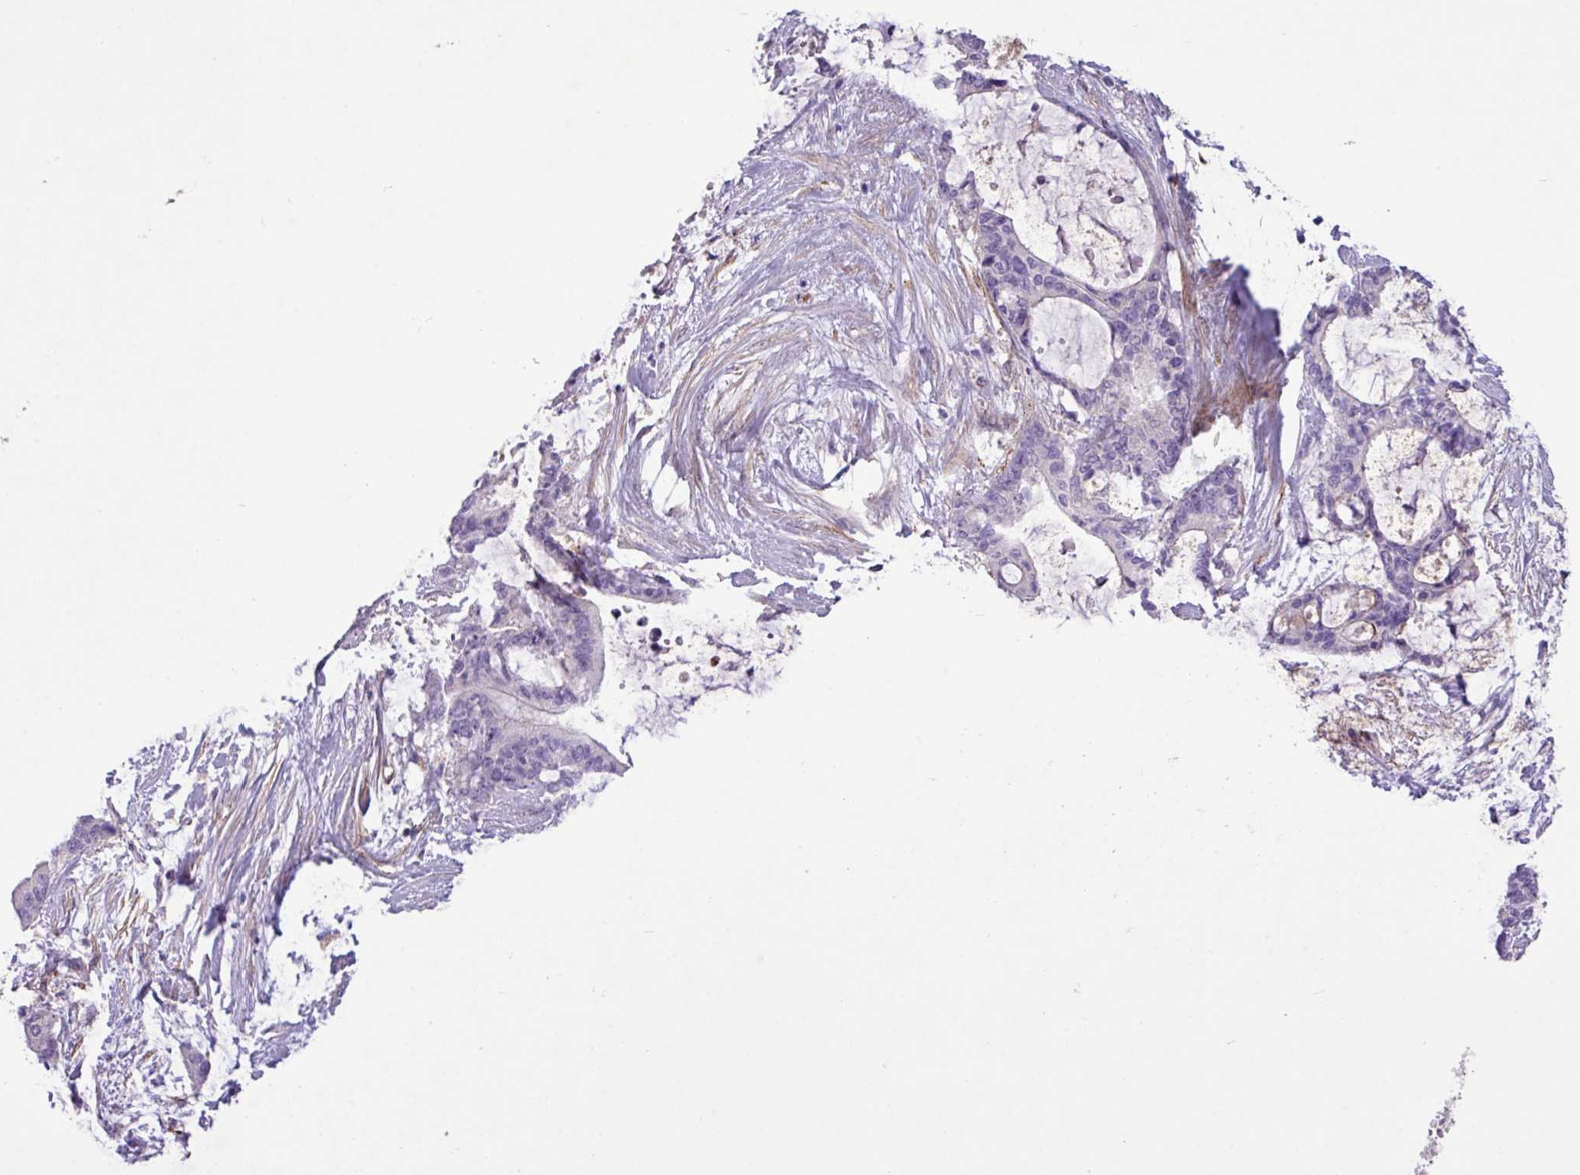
{"staining": {"intensity": "negative", "quantity": "none", "location": "none"}, "tissue": "liver cancer", "cell_type": "Tumor cells", "image_type": "cancer", "snomed": [{"axis": "morphology", "description": "Normal tissue, NOS"}, {"axis": "morphology", "description": "Cholangiocarcinoma"}, {"axis": "topography", "description": "Liver"}, {"axis": "topography", "description": "Peripheral nerve tissue"}], "caption": "An immunohistochemistry (IHC) image of liver cholangiocarcinoma is shown. There is no staining in tumor cells of liver cholangiocarcinoma.", "gene": "CD248", "patient": {"sex": "female", "age": 73}}